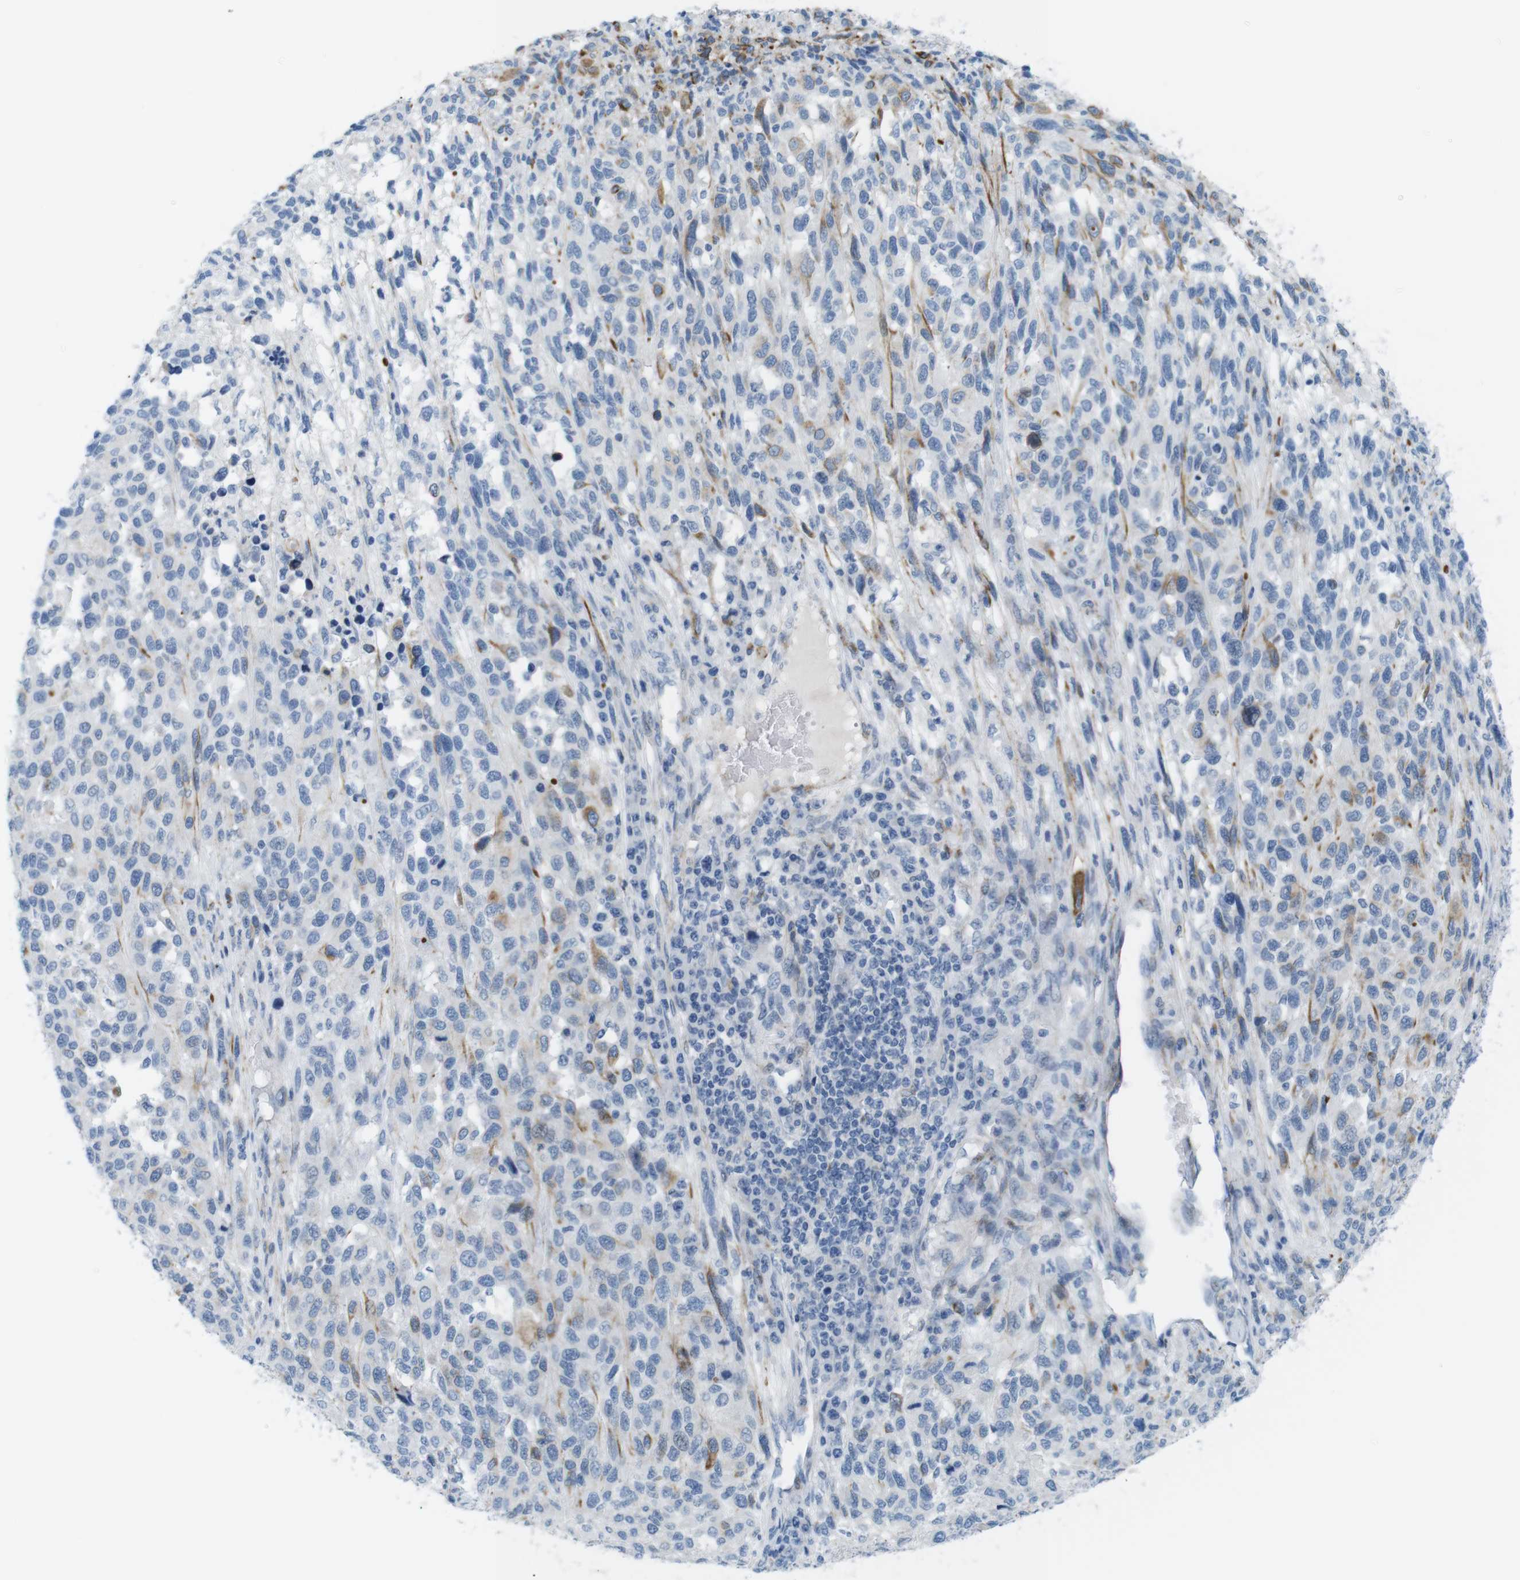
{"staining": {"intensity": "weak", "quantity": "<25%", "location": "cytoplasmic/membranous"}, "tissue": "melanoma", "cell_type": "Tumor cells", "image_type": "cancer", "snomed": [{"axis": "morphology", "description": "Malignant melanoma, Metastatic site"}, {"axis": "topography", "description": "Lymph node"}], "caption": "This is an immunohistochemistry (IHC) photomicrograph of malignant melanoma (metastatic site). There is no expression in tumor cells.", "gene": "MYH9", "patient": {"sex": "male", "age": 61}}